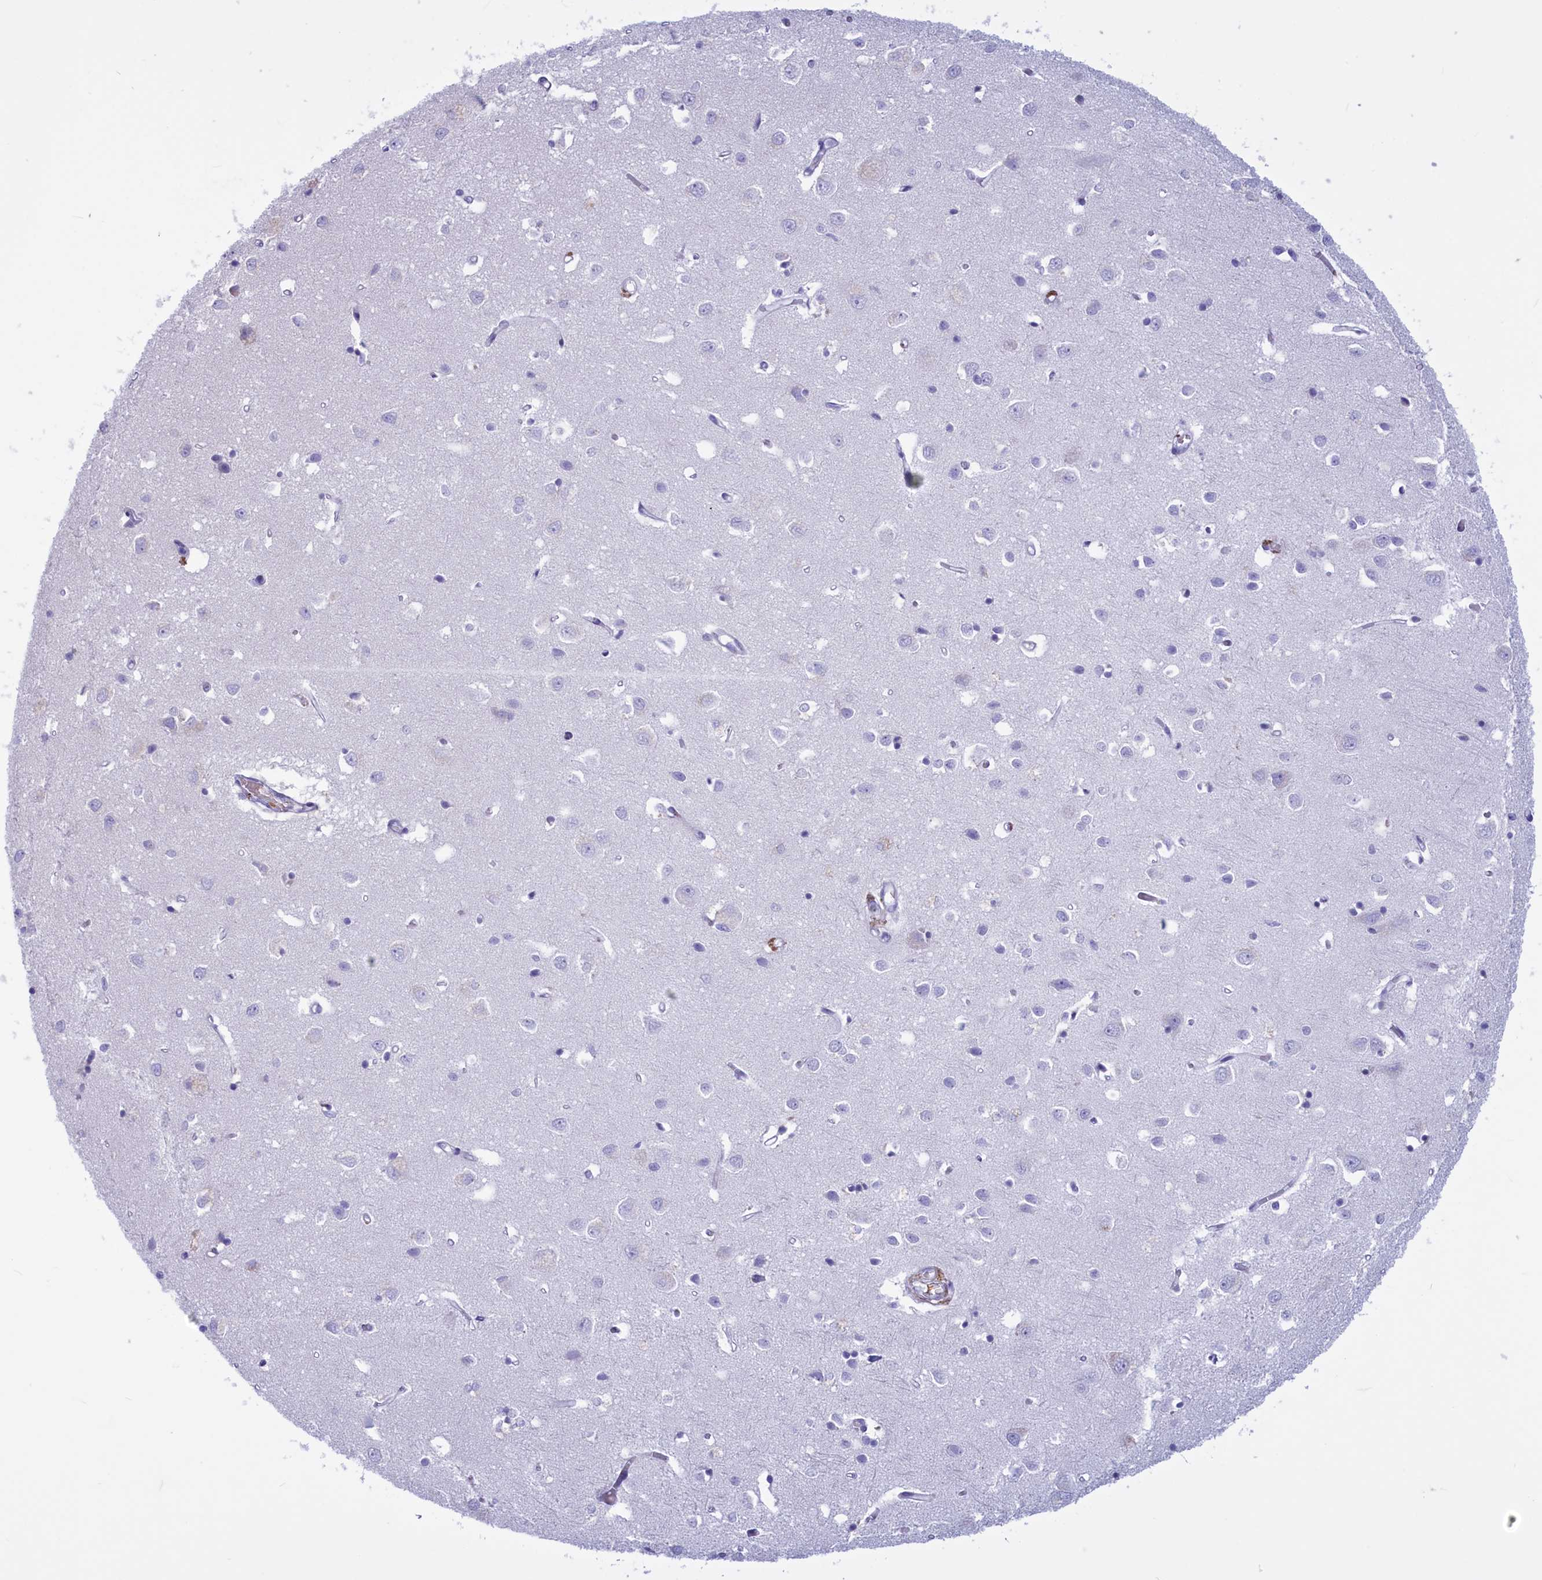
{"staining": {"intensity": "negative", "quantity": "none", "location": "none"}, "tissue": "cerebral cortex", "cell_type": "Endothelial cells", "image_type": "normal", "snomed": [{"axis": "morphology", "description": "Normal tissue, NOS"}, {"axis": "topography", "description": "Cerebral cortex"}], "caption": "There is no significant expression in endothelial cells of cerebral cortex. (Immunohistochemistry, brightfield microscopy, high magnification).", "gene": "GAPDHS", "patient": {"sex": "female", "age": 64}}